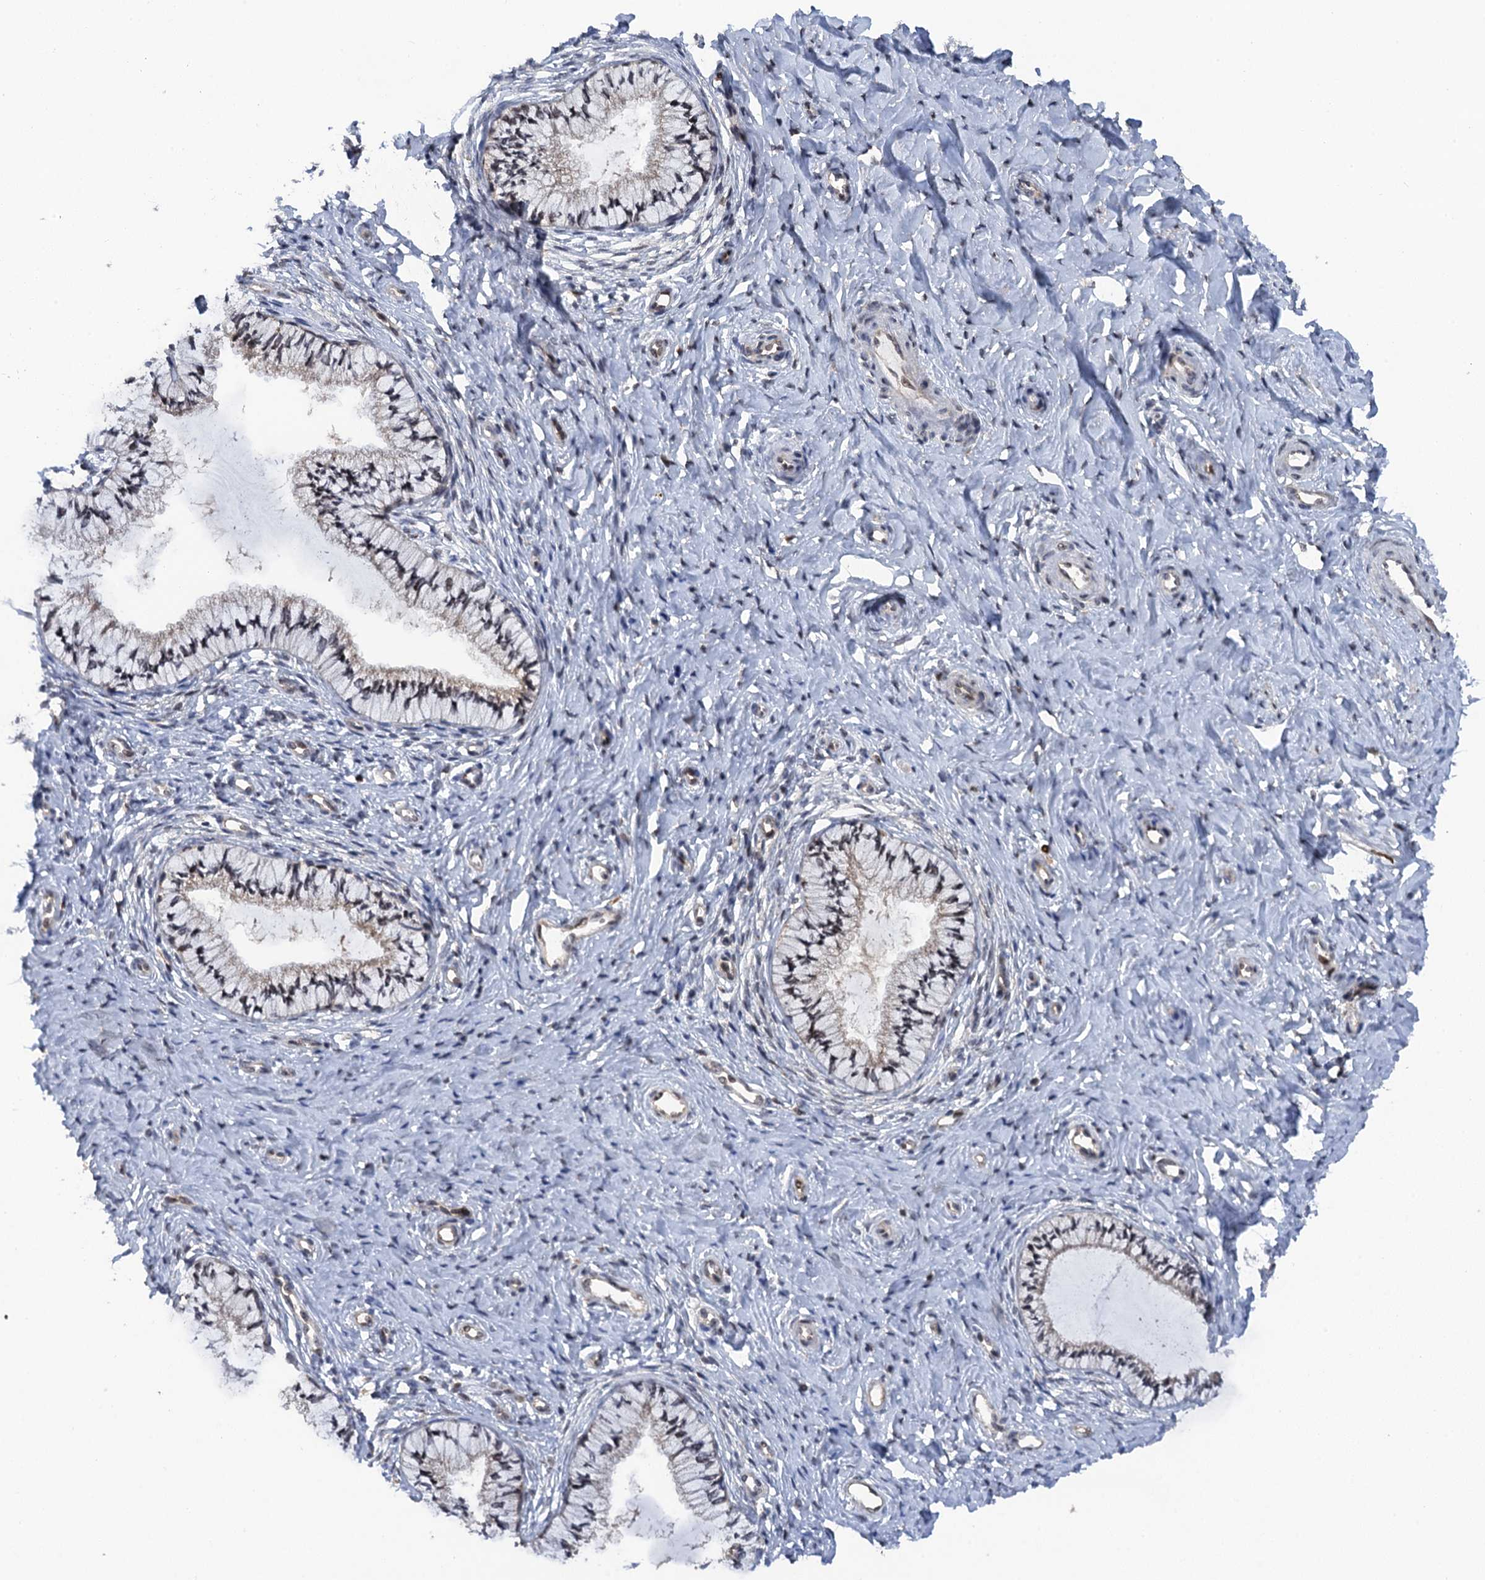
{"staining": {"intensity": "moderate", "quantity": "25%-75%", "location": "nuclear"}, "tissue": "cervix", "cell_type": "Glandular cells", "image_type": "normal", "snomed": [{"axis": "morphology", "description": "Normal tissue, NOS"}, {"axis": "topography", "description": "Cervix"}], "caption": "An immunohistochemistry (IHC) photomicrograph of normal tissue is shown. Protein staining in brown highlights moderate nuclear positivity in cervix within glandular cells.", "gene": "ZAR1L", "patient": {"sex": "female", "age": 36}}